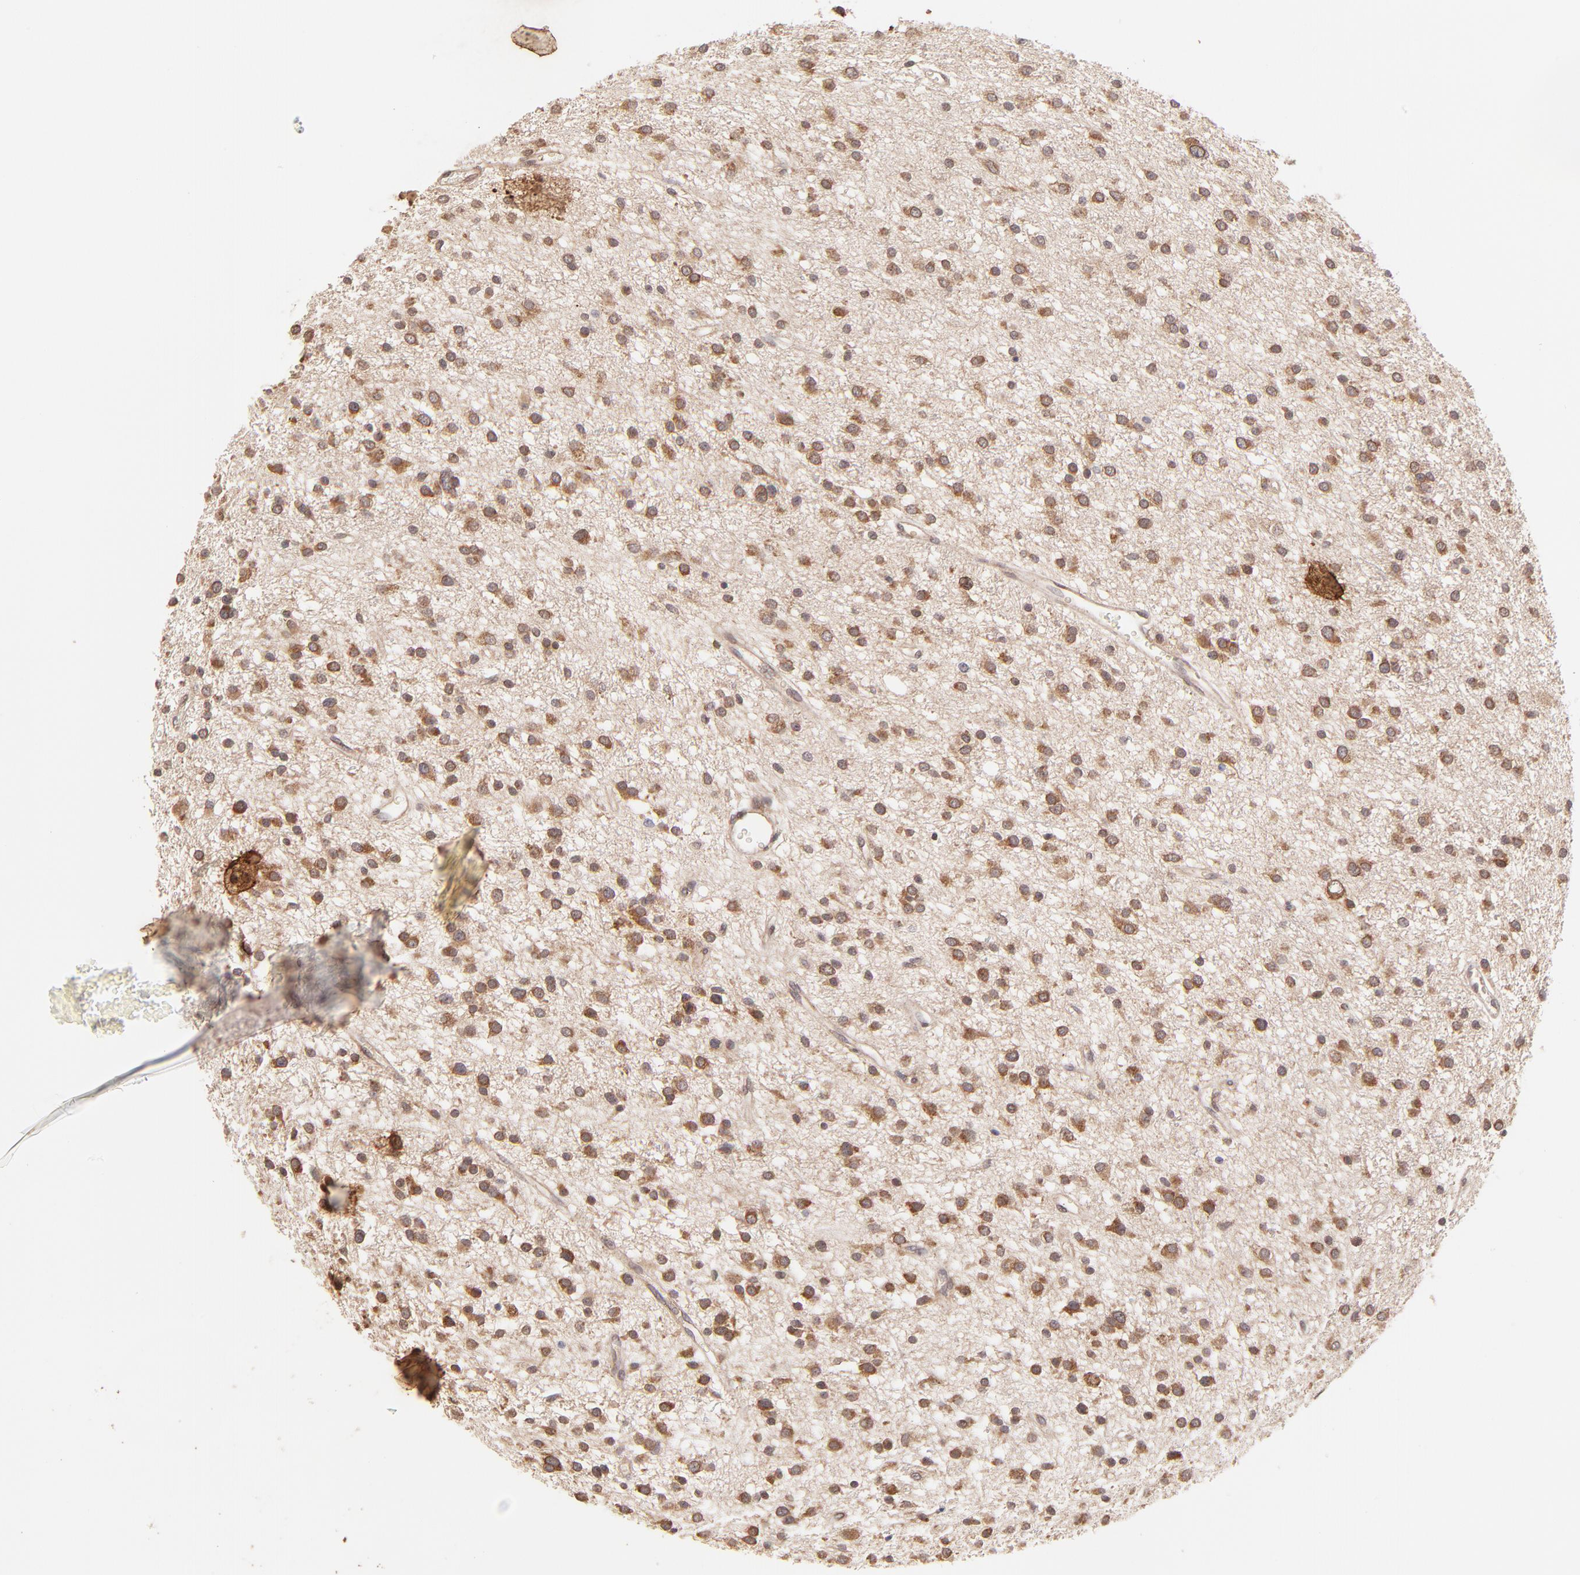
{"staining": {"intensity": "moderate", "quantity": ">75%", "location": "cytoplasmic/membranous"}, "tissue": "glioma", "cell_type": "Tumor cells", "image_type": "cancer", "snomed": [{"axis": "morphology", "description": "Glioma, malignant, Low grade"}, {"axis": "topography", "description": "Brain"}], "caption": "Glioma was stained to show a protein in brown. There is medium levels of moderate cytoplasmic/membranous staining in approximately >75% of tumor cells.", "gene": "TNRC6B", "patient": {"sex": "female", "age": 36}}